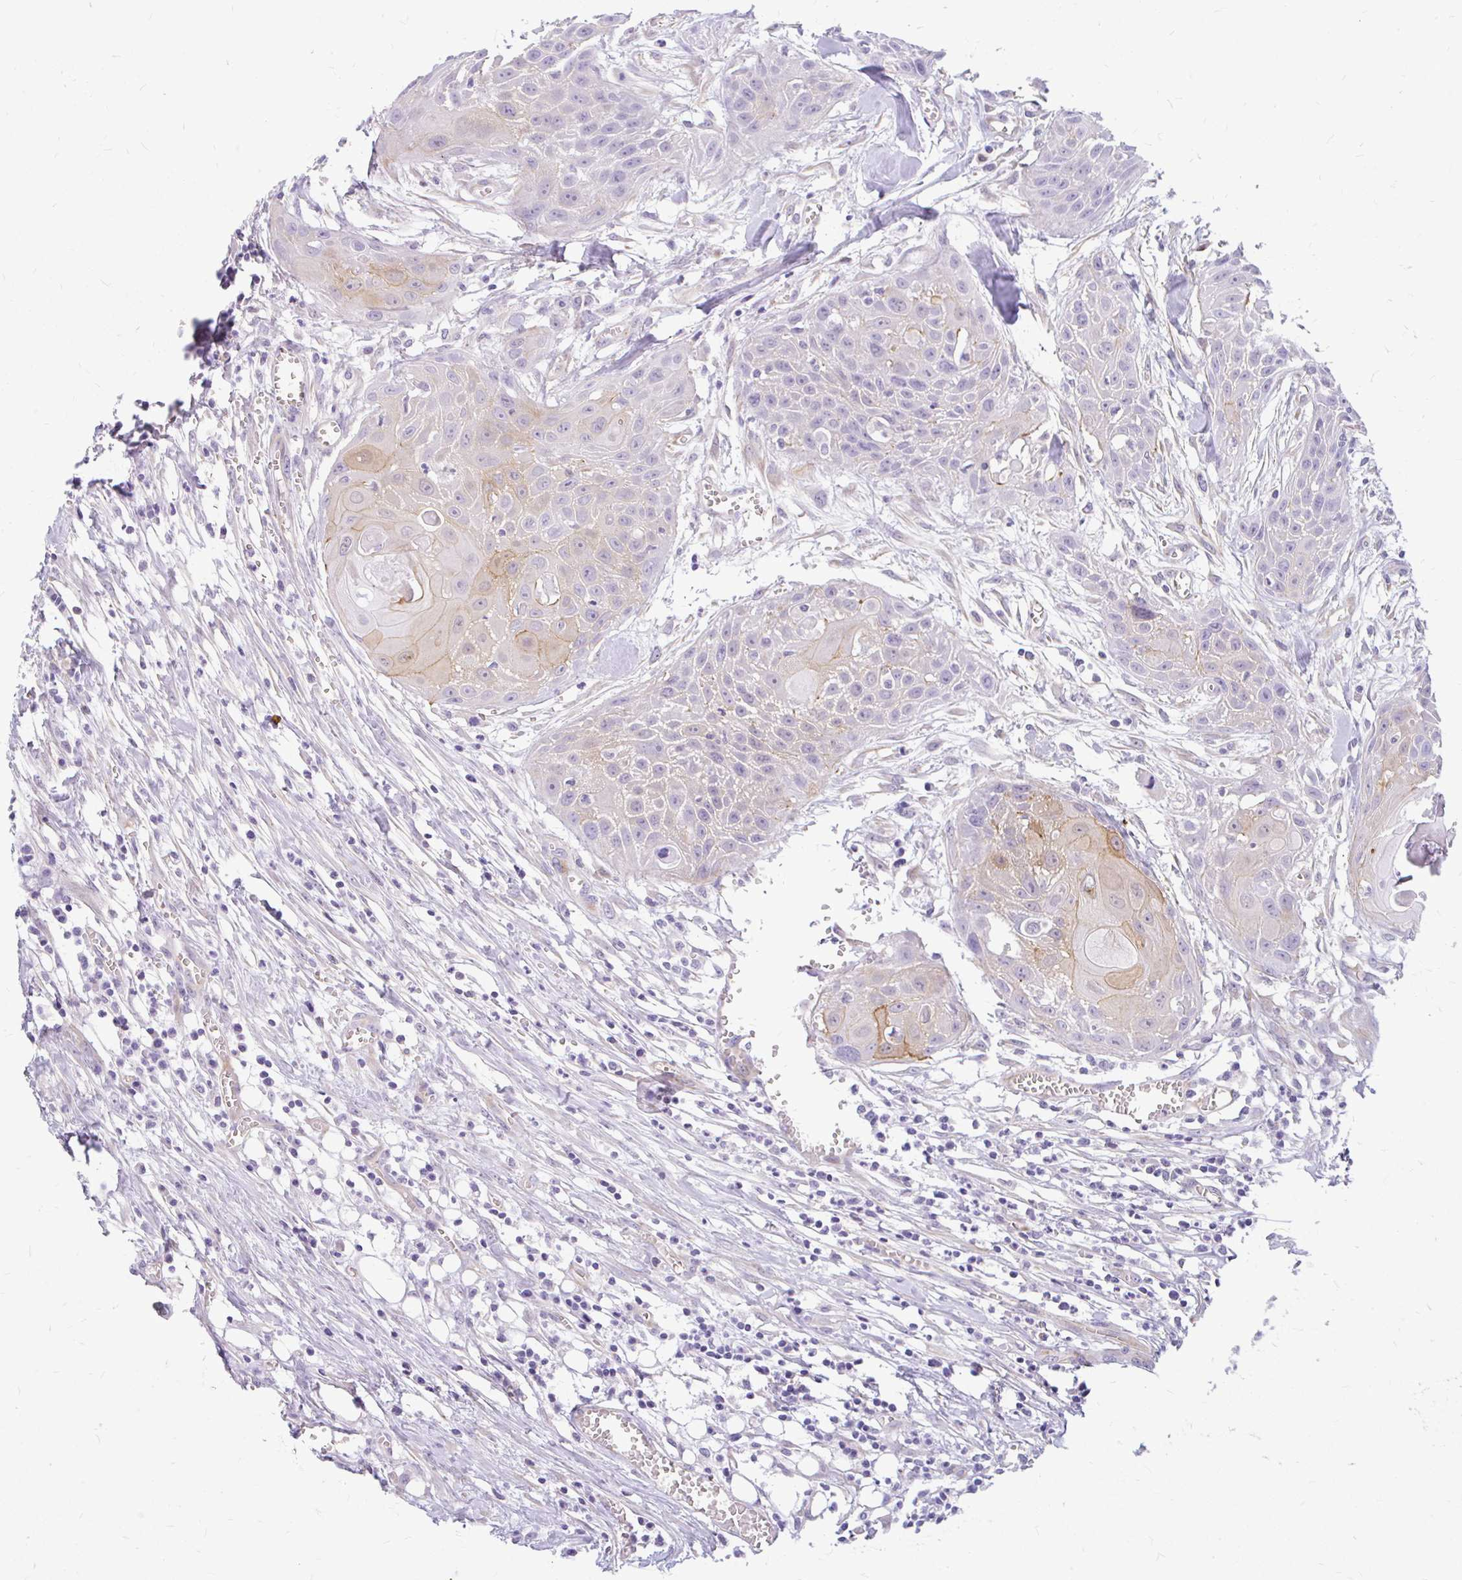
{"staining": {"intensity": "weak", "quantity": "<25%", "location": "cytoplasmic/membranous"}, "tissue": "head and neck cancer", "cell_type": "Tumor cells", "image_type": "cancer", "snomed": [{"axis": "morphology", "description": "Squamous cell carcinoma, NOS"}, {"axis": "topography", "description": "Lymph node"}, {"axis": "topography", "description": "Salivary gland"}, {"axis": "topography", "description": "Head-Neck"}], "caption": "A high-resolution histopathology image shows IHC staining of head and neck cancer (squamous cell carcinoma), which shows no significant positivity in tumor cells.", "gene": "FAM83C", "patient": {"sex": "female", "age": 74}}